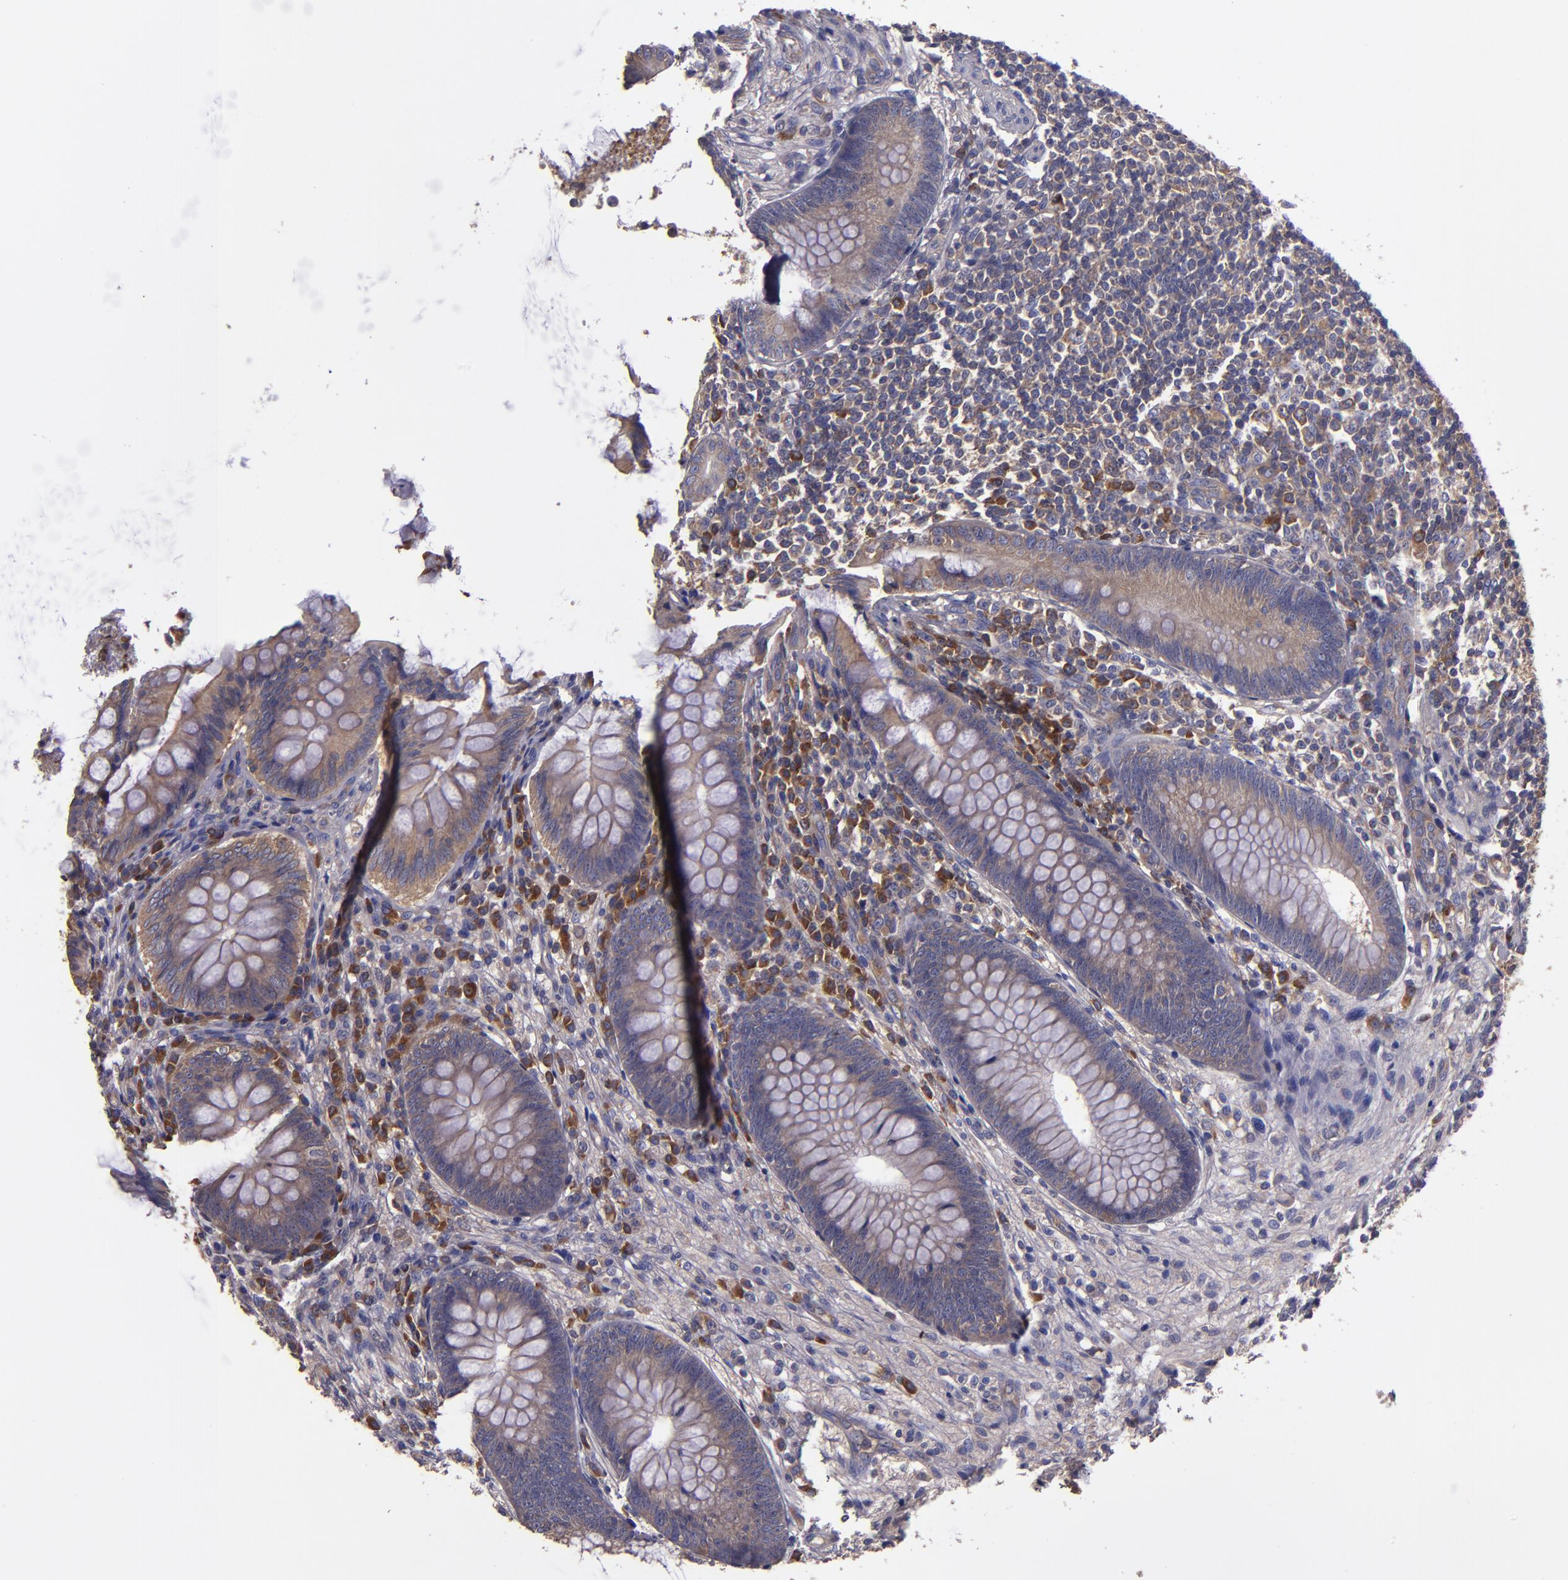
{"staining": {"intensity": "weak", "quantity": ">75%", "location": "cytoplasmic/membranous"}, "tissue": "appendix", "cell_type": "Glandular cells", "image_type": "normal", "snomed": [{"axis": "morphology", "description": "Normal tissue, NOS"}, {"axis": "topography", "description": "Appendix"}], "caption": "Immunohistochemistry (IHC) photomicrograph of benign appendix: human appendix stained using immunohistochemistry demonstrates low levels of weak protein expression localized specifically in the cytoplasmic/membranous of glandular cells, appearing as a cytoplasmic/membranous brown color.", "gene": "CARS1", "patient": {"sex": "female", "age": 66}}